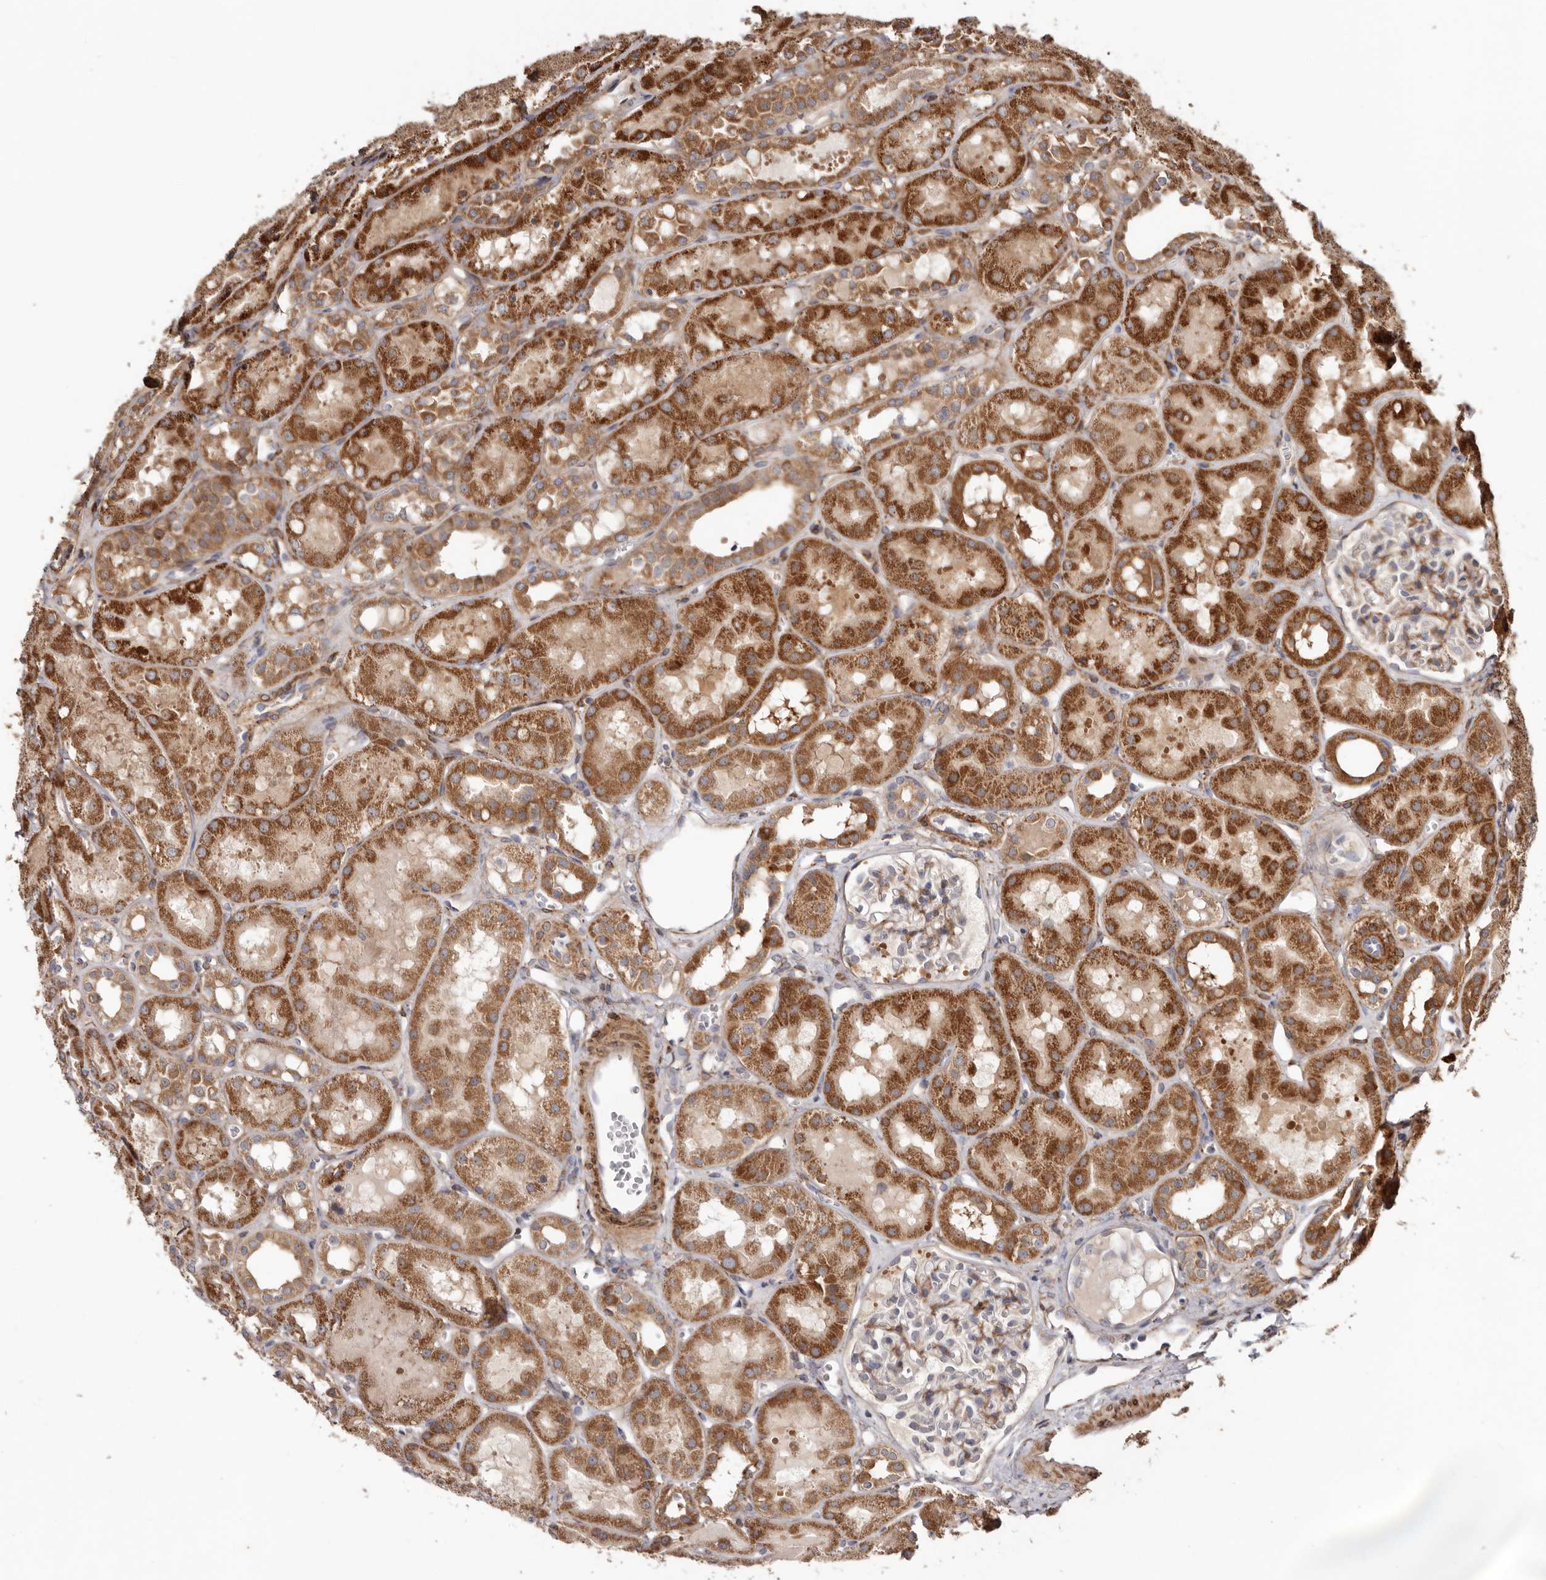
{"staining": {"intensity": "moderate", "quantity": "25%-75%", "location": "cytoplasmic/membranous"}, "tissue": "kidney", "cell_type": "Cells in glomeruli", "image_type": "normal", "snomed": [{"axis": "morphology", "description": "Normal tissue, NOS"}, {"axis": "topography", "description": "Kidney"}], "caption": "High-magnification brightfield microscopy of normal kidney stained with DAB (brown) and counterstained with hematoxylin (blue). cells in glomeruli exhibit moderate cytoplasmic/membranous staining is appreciated in approximately25%-75% of cells.", "gene": "PROKR1", "patient": {"sex": "male", "age": 16}}